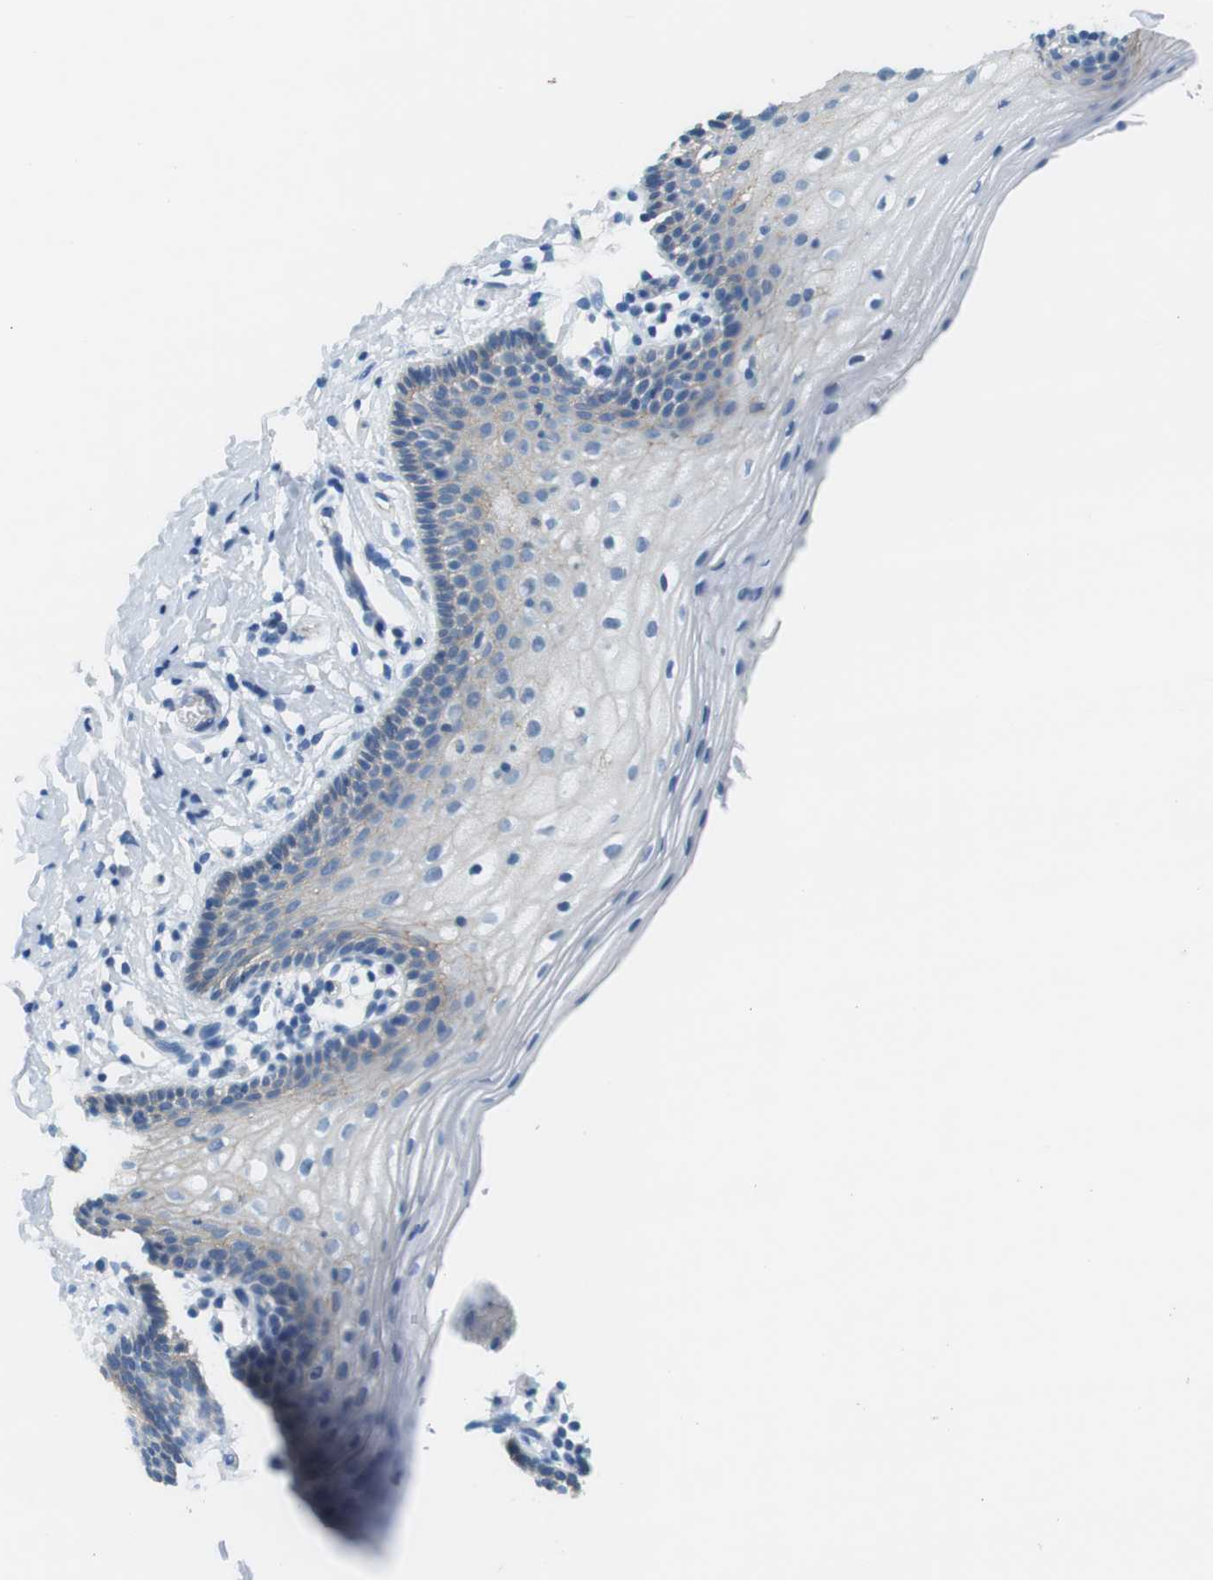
{"staining": {"intensity": "negative", "quantity": "none", "location": "none"}, "tissue": "vagina", "cell_type": "Squamous epithelial cells", "image_type": "normal", "snomed": [{"axis": "morphology", "description": "Normal tissue, NOS"}, {"axis": "topography", "description": "Vagina"}], "caption": "This is a histopathology image of immunohistochemistry (IHC) staining of benign vagina, which shows no expression in squamous epithelial cells. (Stains: DAB (3,3'-diaminobenzidine) immunohistochemistry with hematoxylin counter stain, Microscopy: brightfield microscopy at high magnification).", "gene": "SLC6A6", "patient": {"sex": "female", "age": 55}}